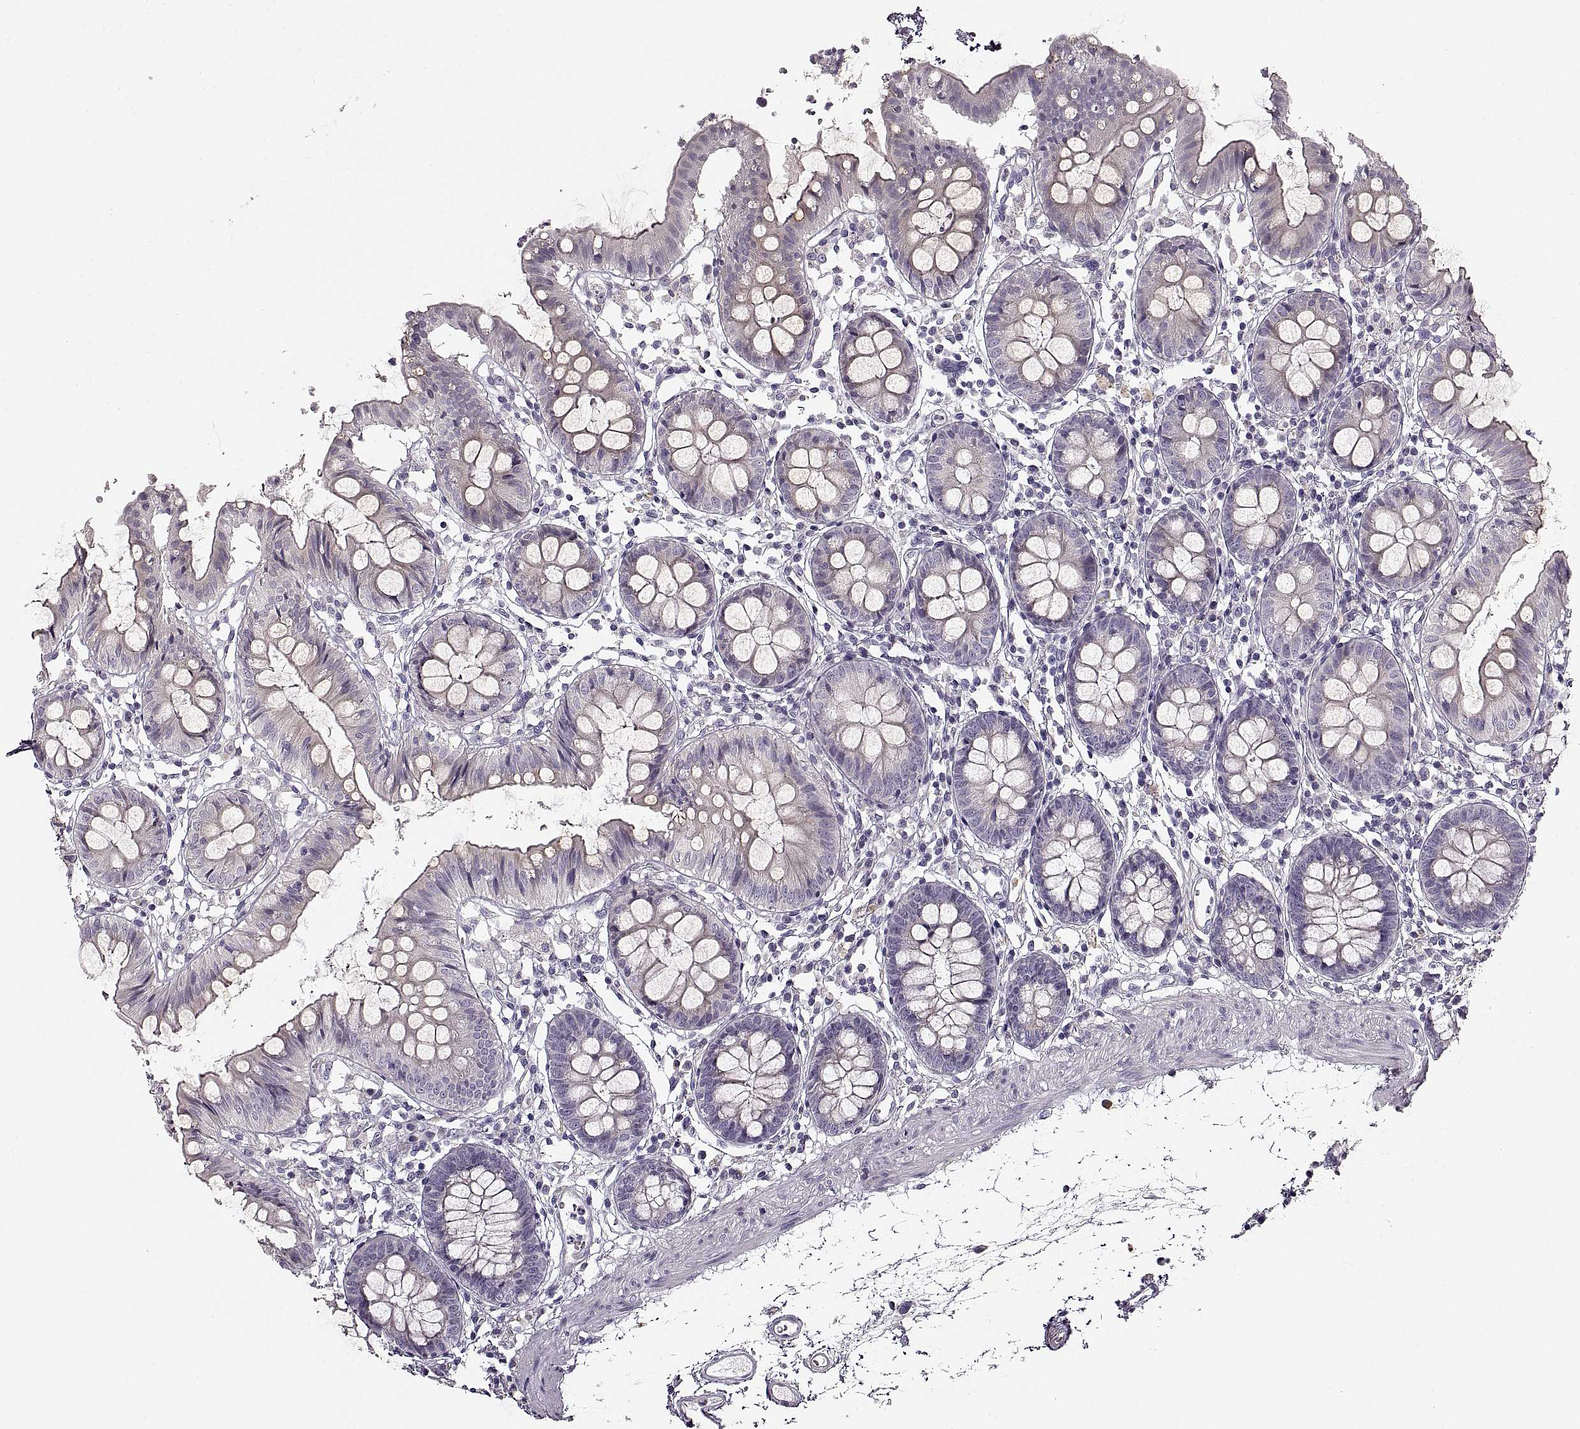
{"staining": {"intensity": "negative", "quantity": "none", "location": "none"}, "tissue": "colon", "cell_type": "Endothelial cells", "image_type": "normal", "snomed": [{"axis": "morphology", "description": "Normal tissue, NOS"}, {"axis": "topography", "description": "Colon"}], "caption": "DAB immunohistochemical staining of normal human colon displays no significant positivity in endothelial cells.", "gene": "CNTN1", "patient": {"sex": "female", "age": 84}}